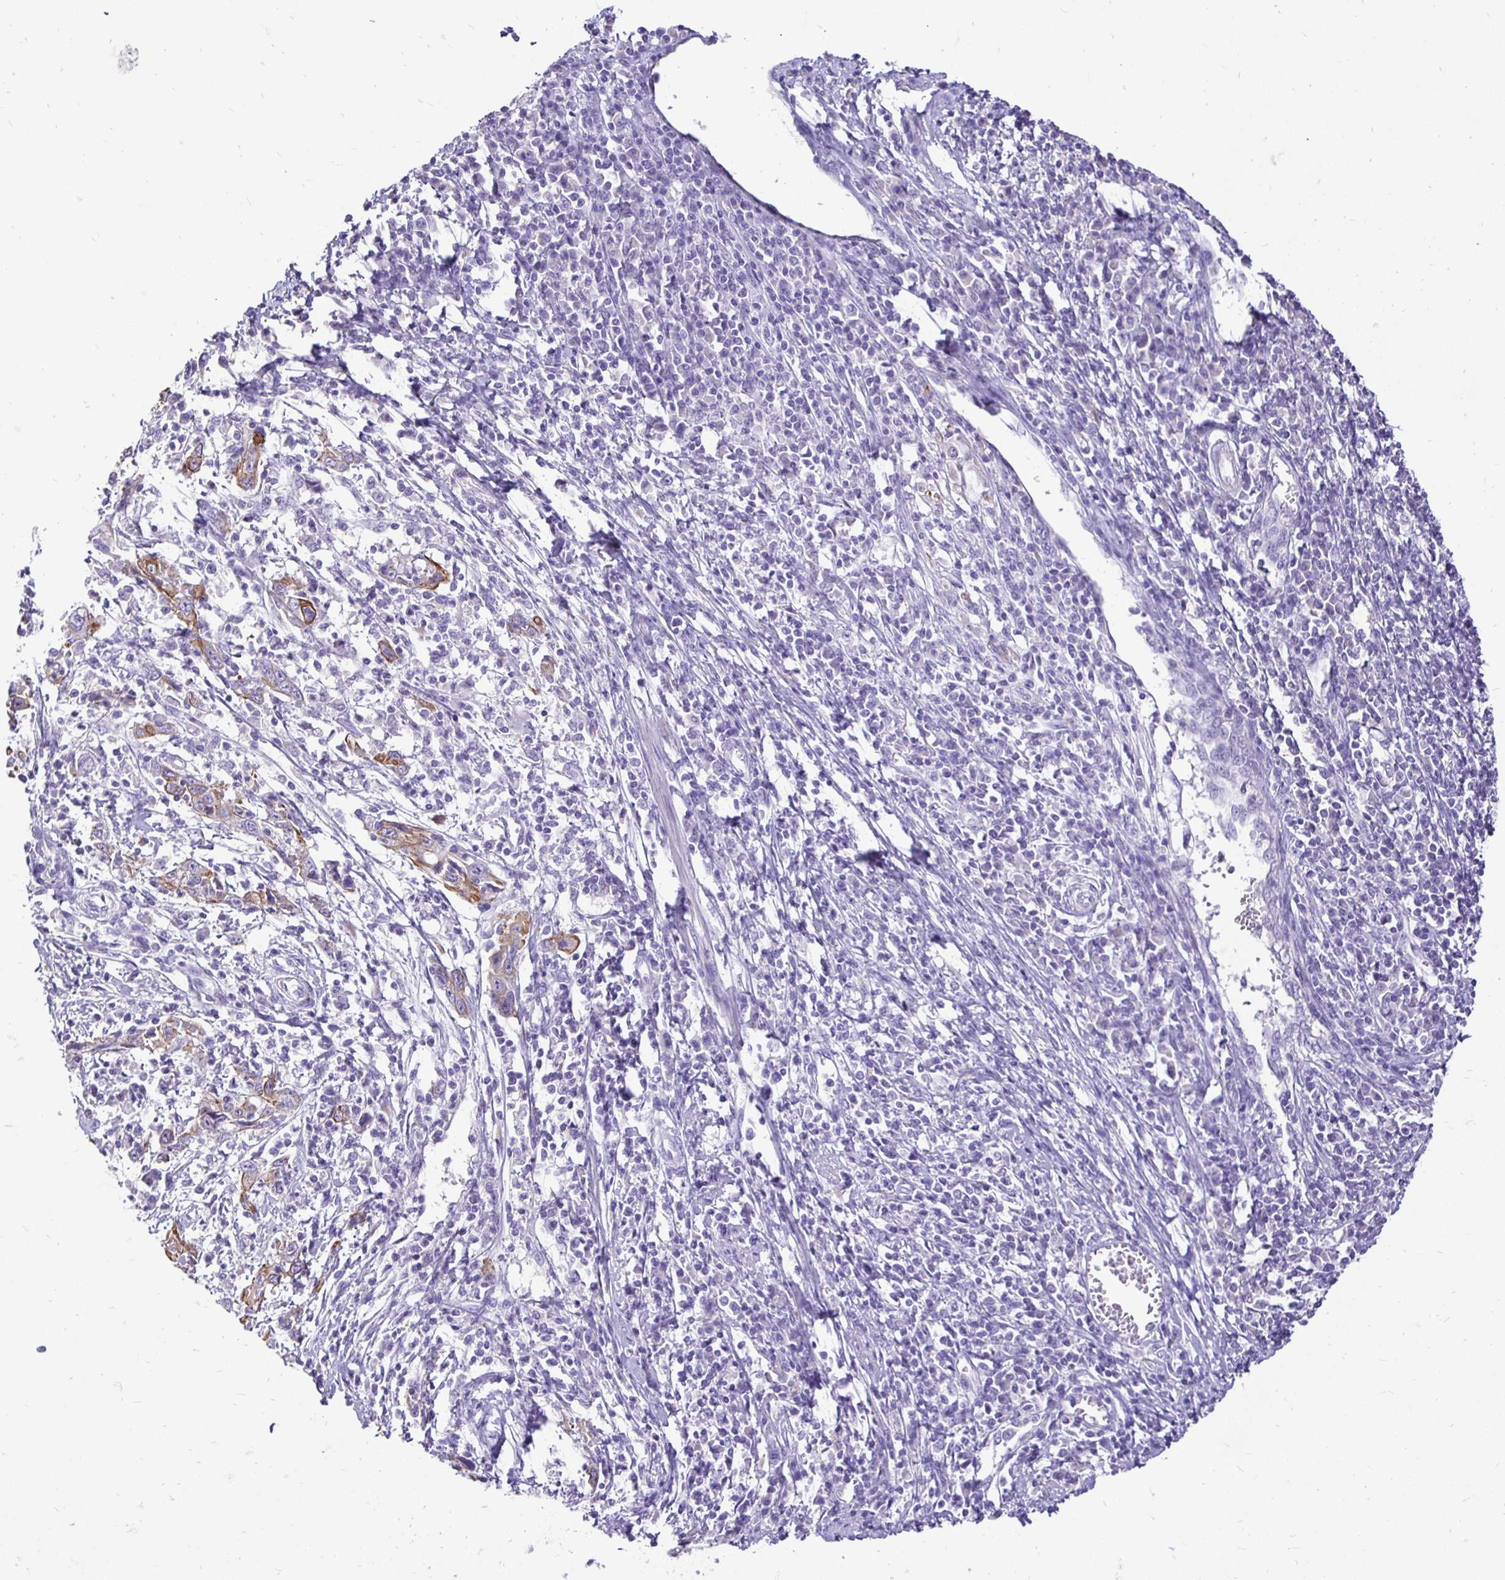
{"staining": {"intensity": "moderate", "quantity": "25%-75%", "location": "cytoplasmic/membranous"}, "tissue": "cervical cancer", "cell_type": "Tumor cells", "image_type": "cancer", "snomed": [{"axis": "morphology", "description": "Squamous cell carcinoma, NOS"}, {"axis": "topography", "description": "Cervix"}], "caption": "The immunohistochemical stain shows moderate cytoplasmic/membranous positivity in tumor cells of squamous cell carcinoma (cervical) tissue.", "gene": "TAF1D", "patient": {"sex": "female", "age": 46}}